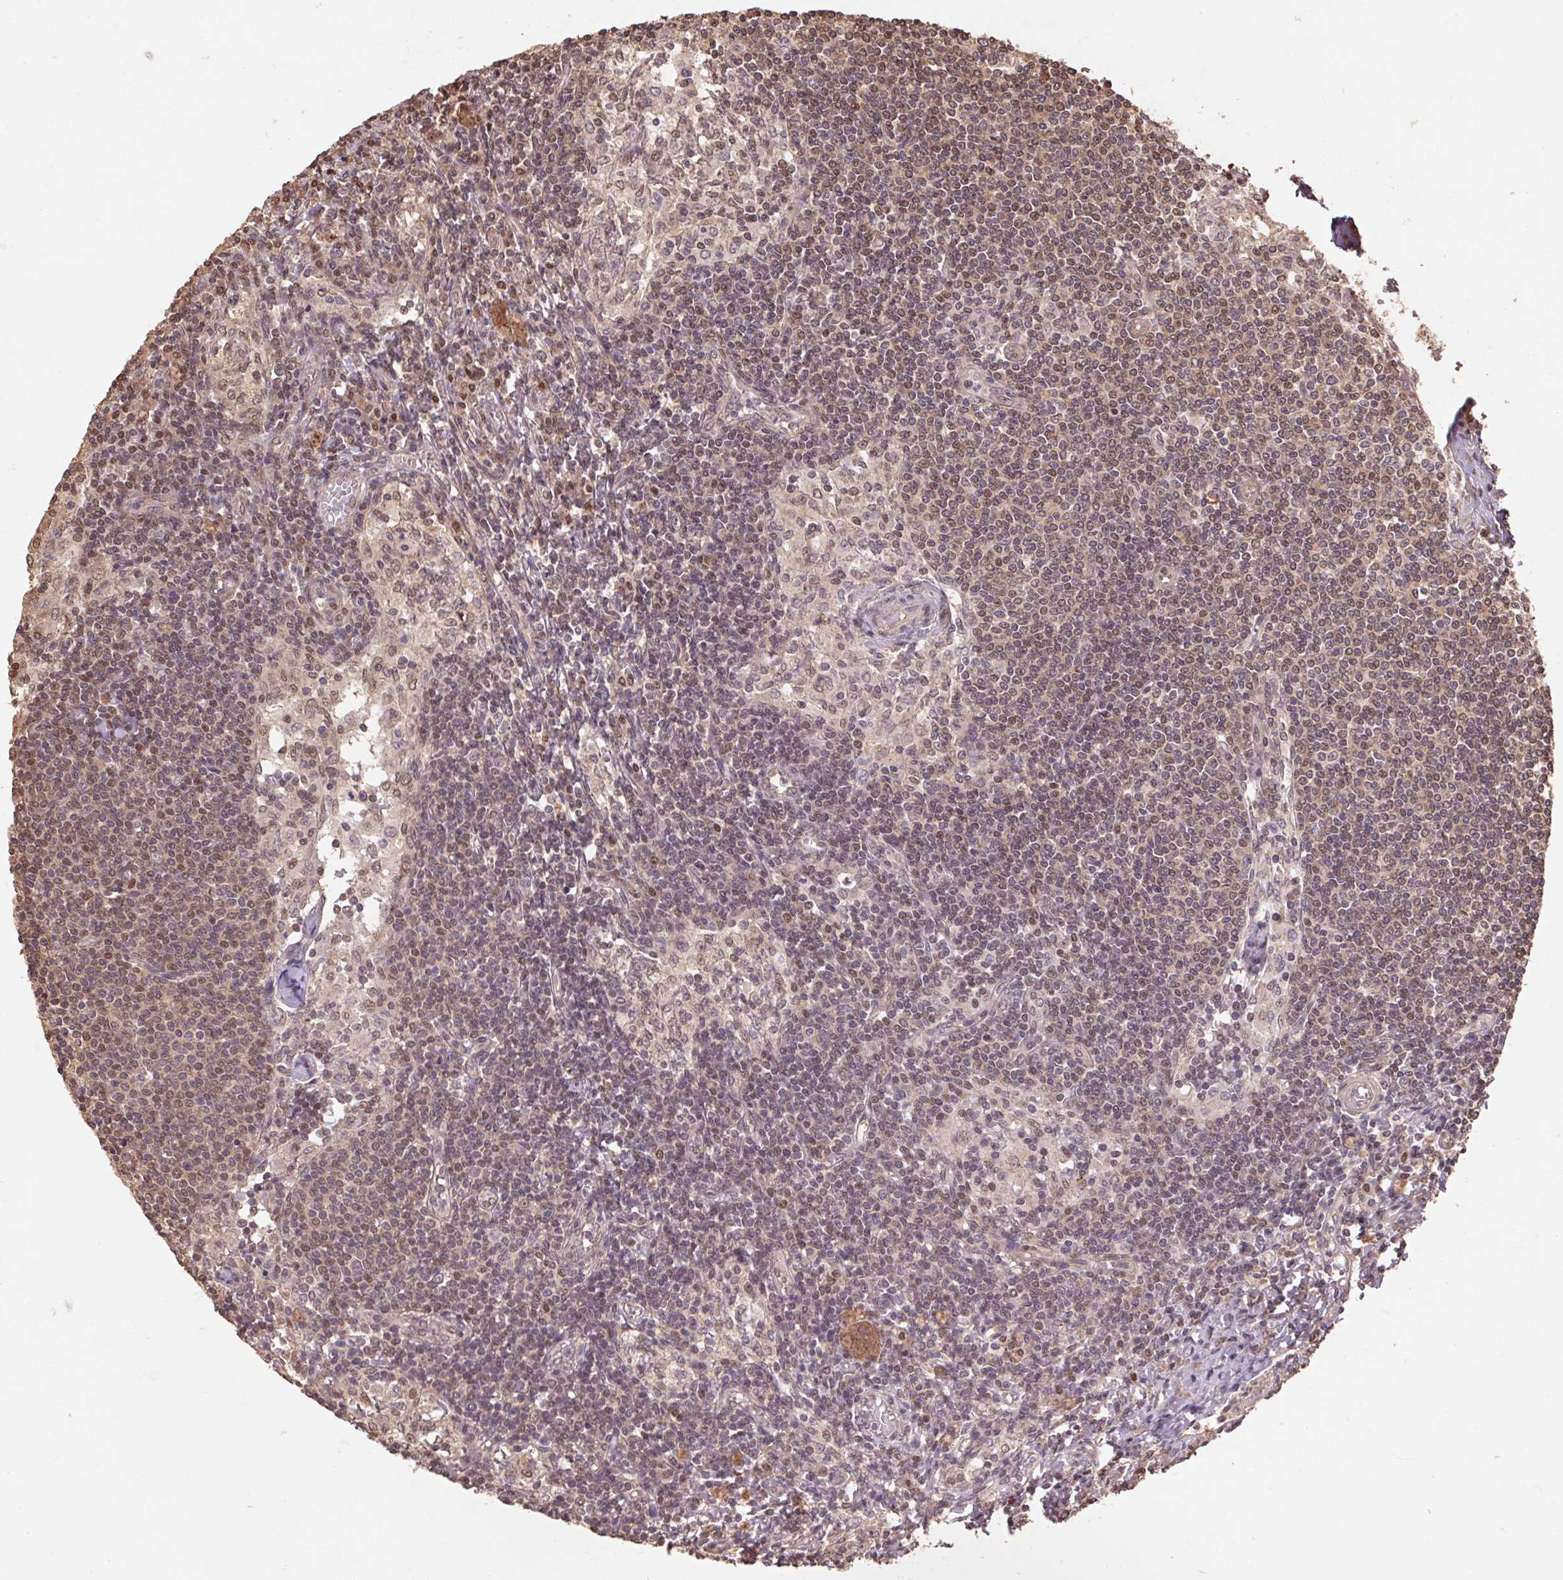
{"staining": {"intensity": "moderate", "quantity": "<25%", "location": "nuclear"}, "tissue": "lymph node", "cell_type": "Germinal center cells", "image_type": "normal", "snomed": [{"axis": "morphology", "description": "Normal tissue, NOS"}, {"axis": "topography", "description": "Lymph node"}], "caption": "Protein staining of normal lymph node demonstrates moderate nuclear staining in about <25% of germinal center cells. (Stains: DAB in brown, nuclei in blue, Microscopy: brightfield microscopy at high magnification).", "gene": "CUTA", "patient": {"sex": "female", "age": 69}}